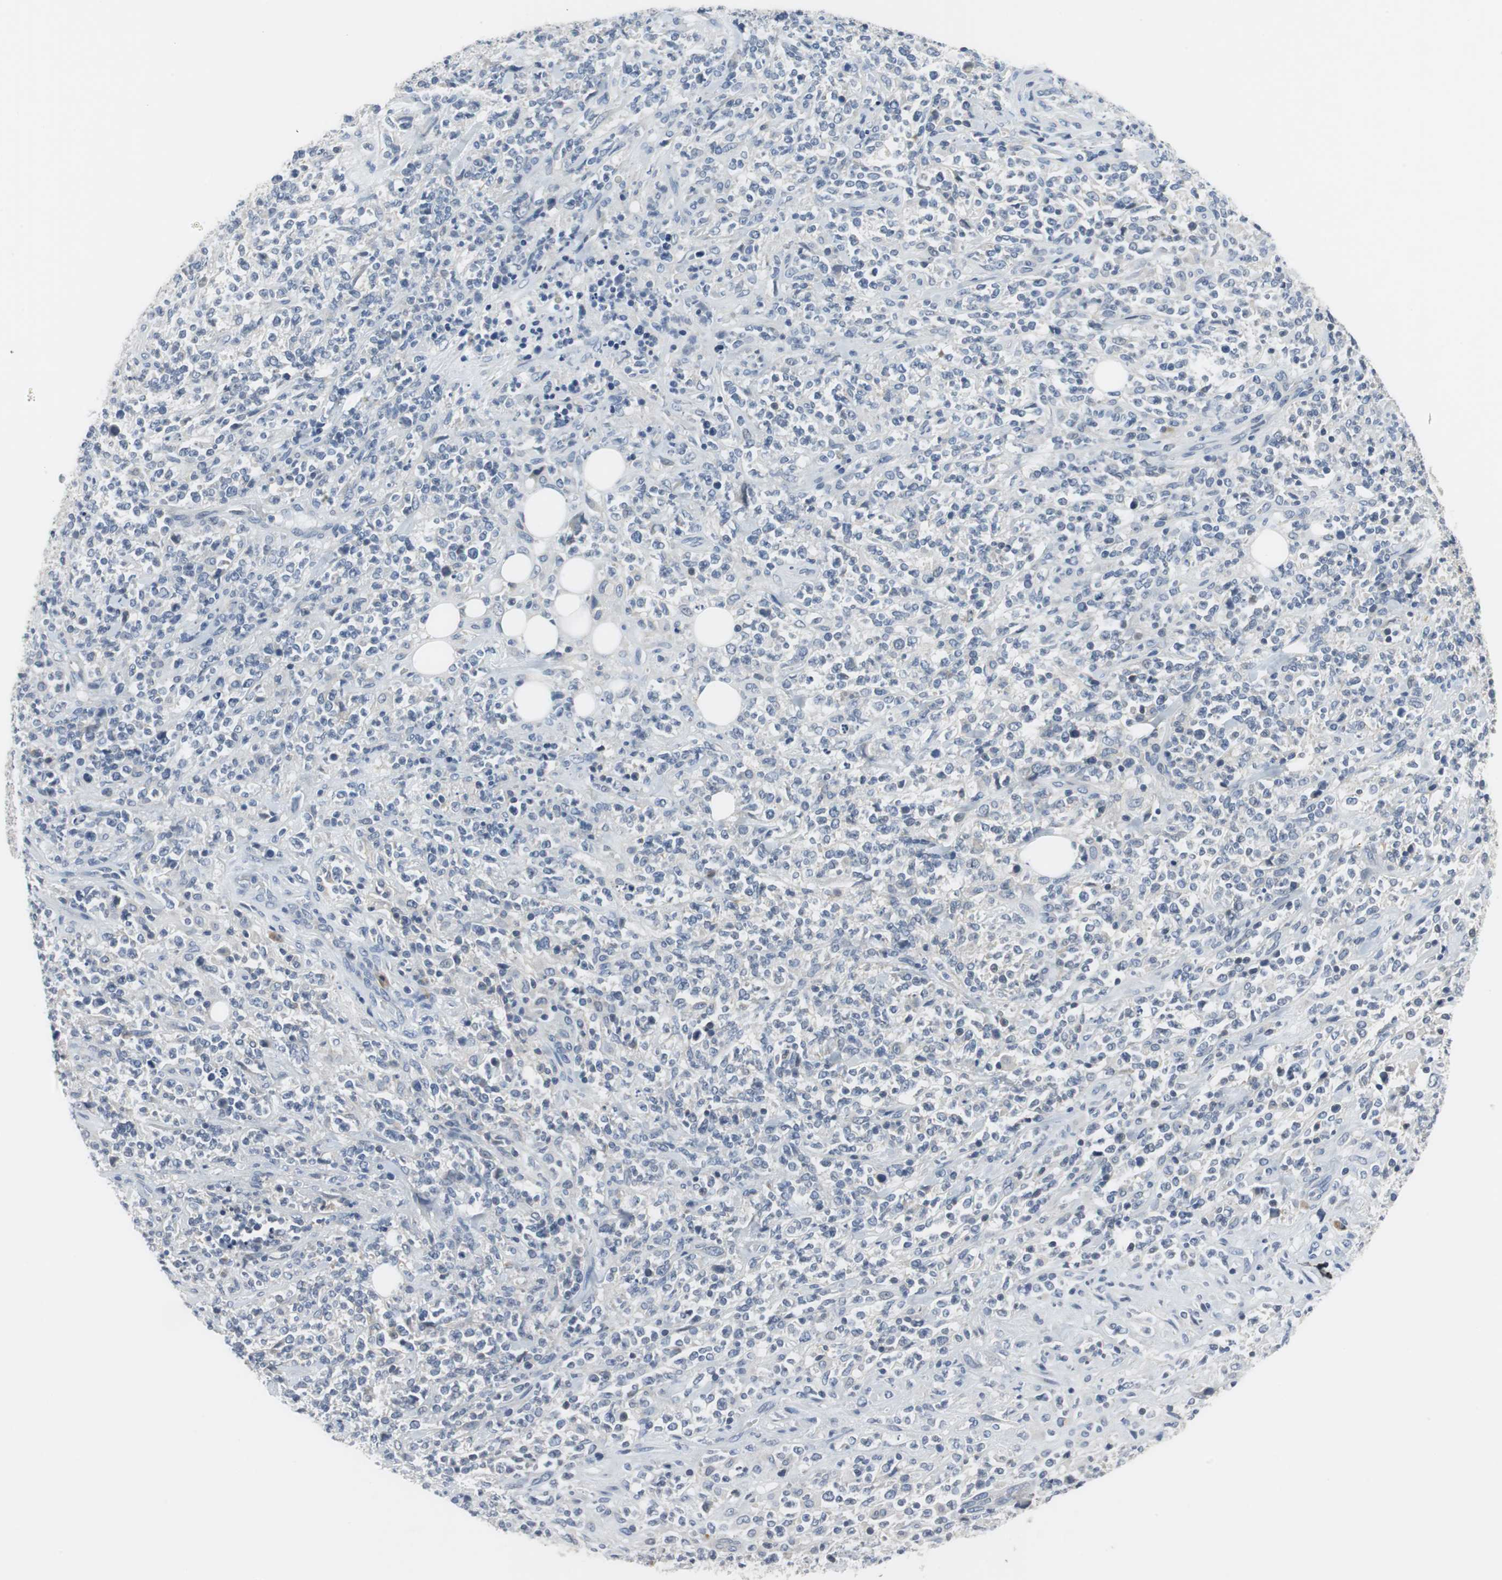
{"staining": {"intensity": "negative", "quantity": "none", "location": "none"}, "tissue": "lymphoma", "cell_type": "Tumor cells", "image_type": "cancer", "snomed": [{"axis": "morphology", "description": "Malignant lymphoma, non-Hodgkin's type, High grade"}, {"axis": "topography", "description": "Soft tissue"}], "caption": "This is a image of immunohistochemistry (IHC) staining of lymphoma, which shows no positivity in tumor cells. Nuclei are stained in blue.", "gene": "GLCCI1", "patient": {"sex": "male", "age": 18}}